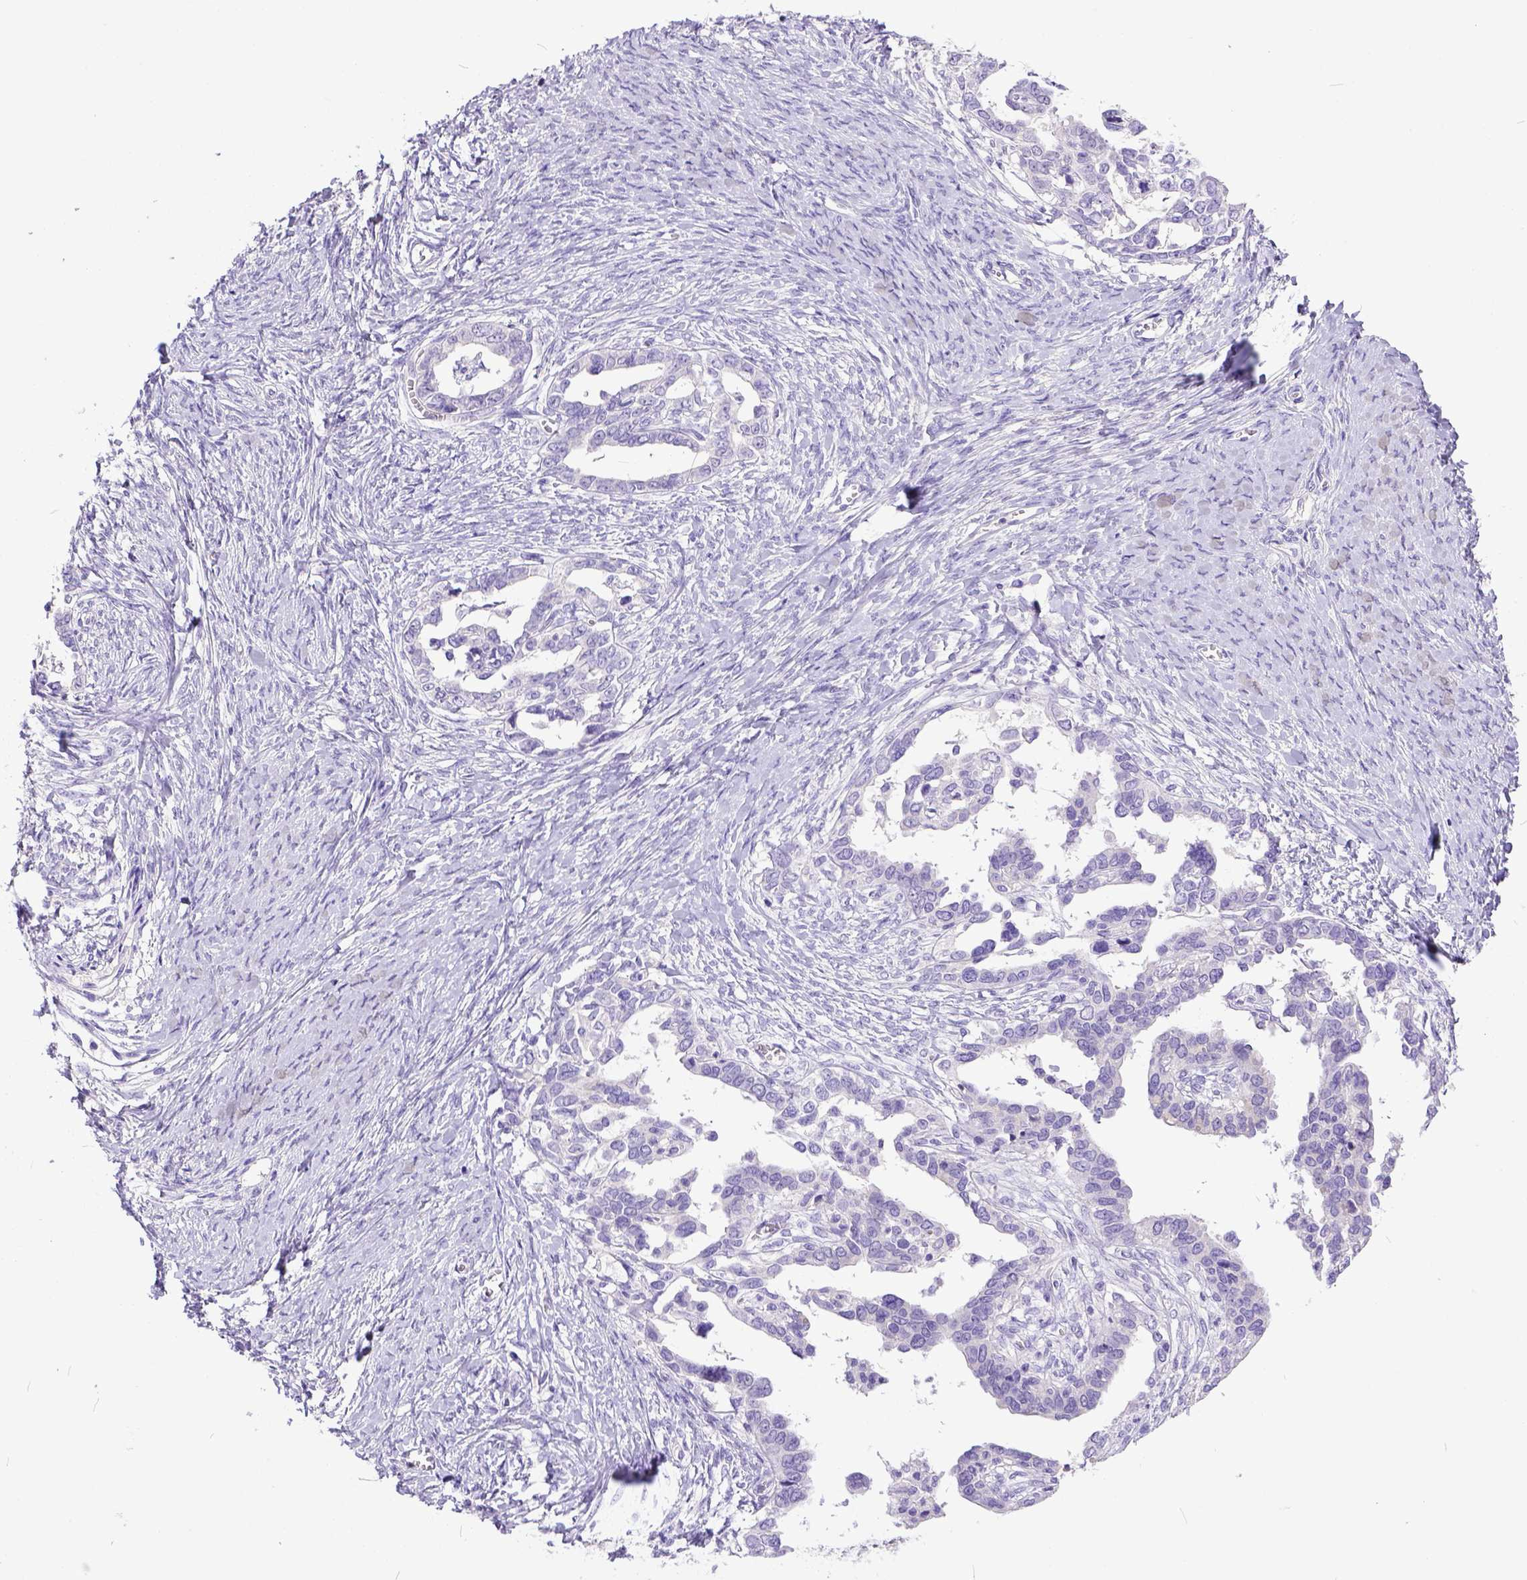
{"staining": {"intensity": "negative", "quantity": "none", "location": "none"}, "tissue": "ovarian cancer", "cell_type": "Tumor cells", "image_type": "cancer", "snomed": [{"axis": "morphology", "description": "Cystadenocarcinoma, serous, NOS"}, {"axis": "topography", "description": "Ovary"}], "caption": "Immunohistochemistry micrograph of neoplastic tissue: human ovarian serous cystadenocarcinoma stained with DAB reveals no significant protein positivity in tumor cells.", "gene": "KIT", "patient": {"sex": "female", "age": 69}}